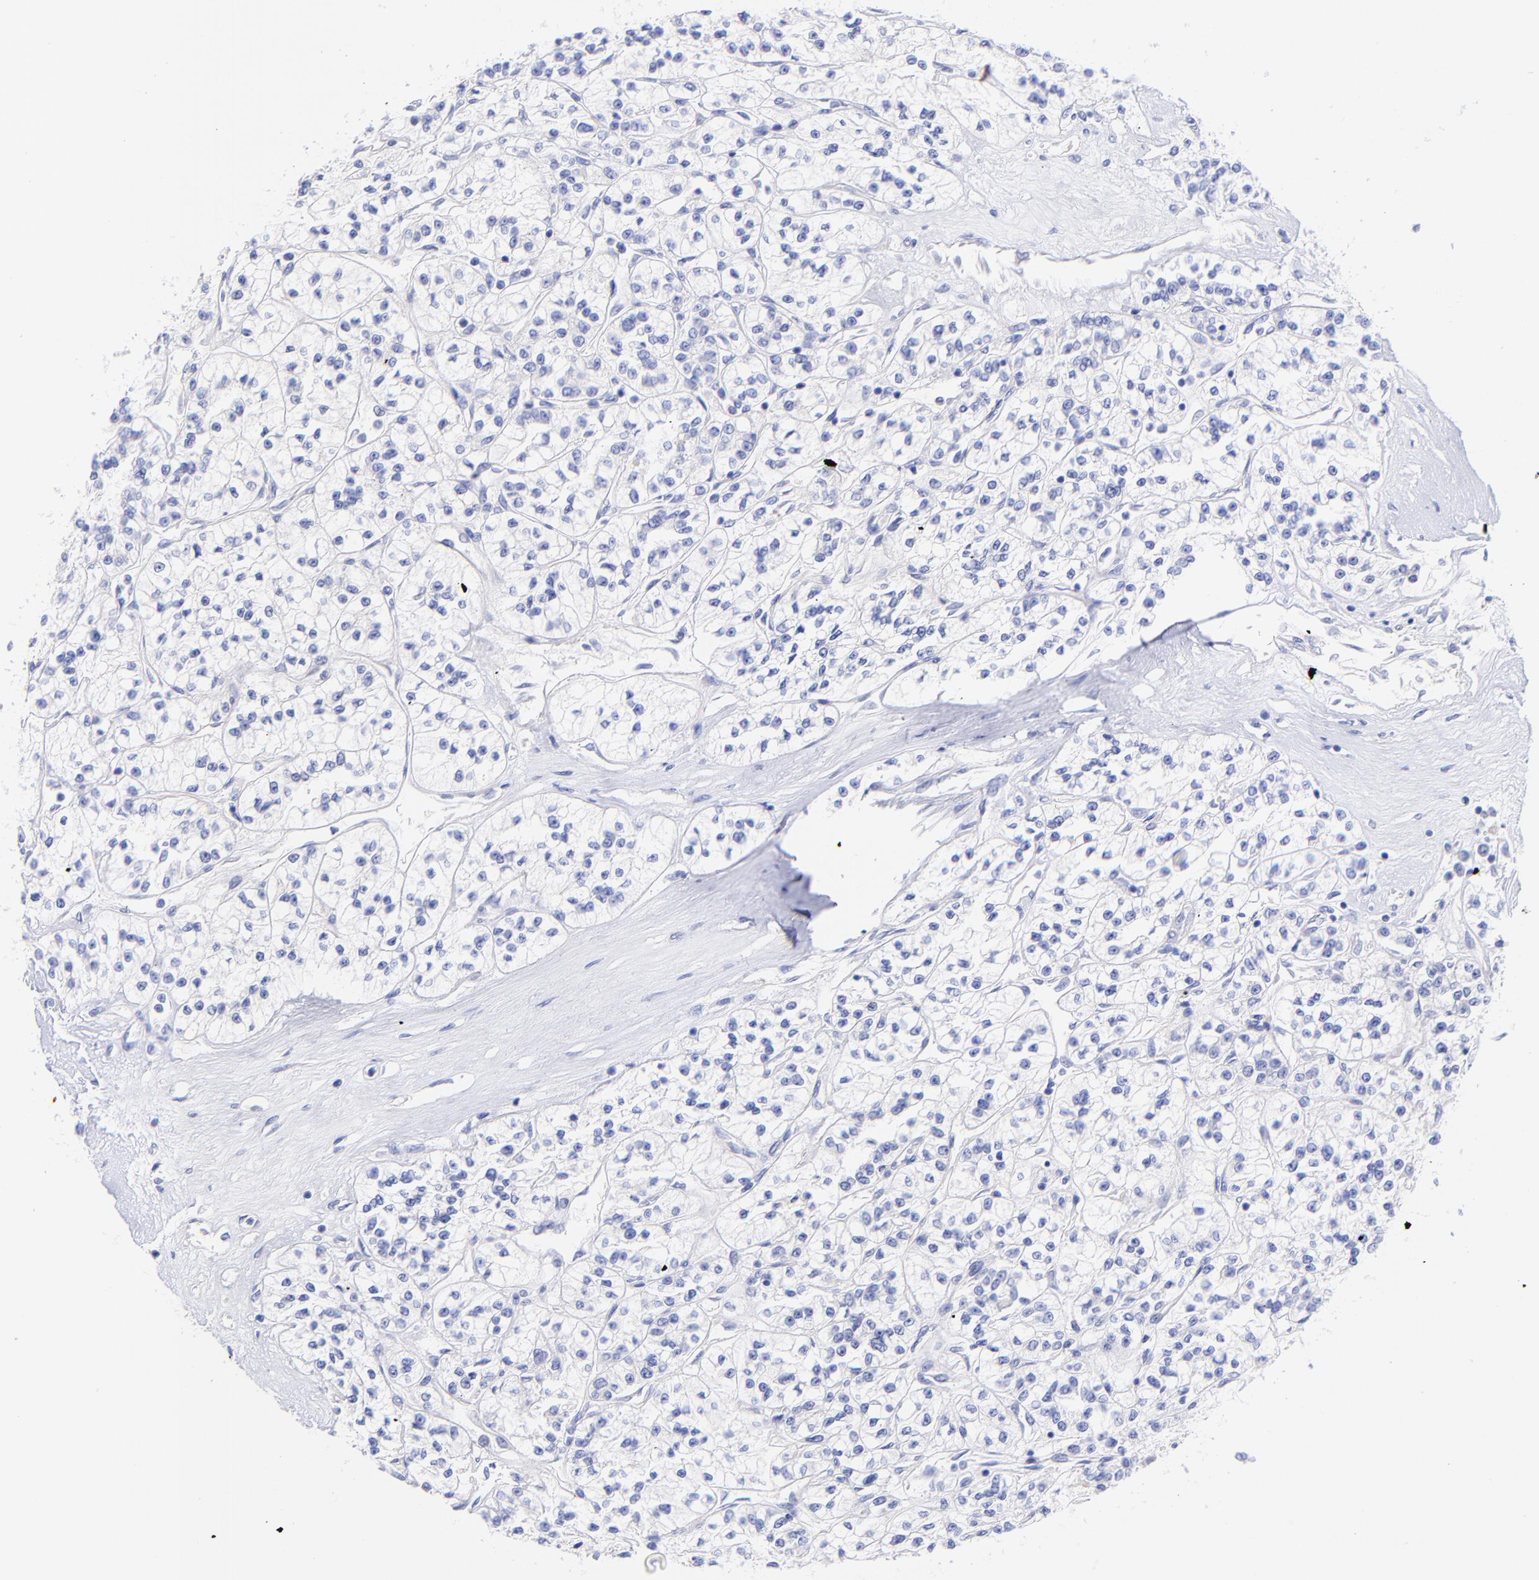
{"staining": {"intensity": "negative", "quantity": "none", "location": "none"}, "tissue": "renal cancer", "cell_type": "Tumor cells", "image_type": "cancer", "snomed": [{"axis": "morphology", "description": "Adenocarcinoma, NOS"}, {"axis": "topography", "description": "Kidney"}], "caption": "There is no significant staining in tumor cells of renal cancer (adenocarcinoma).", "gene": "GPHN", "patient": {"sex": "female", "age": 76}}